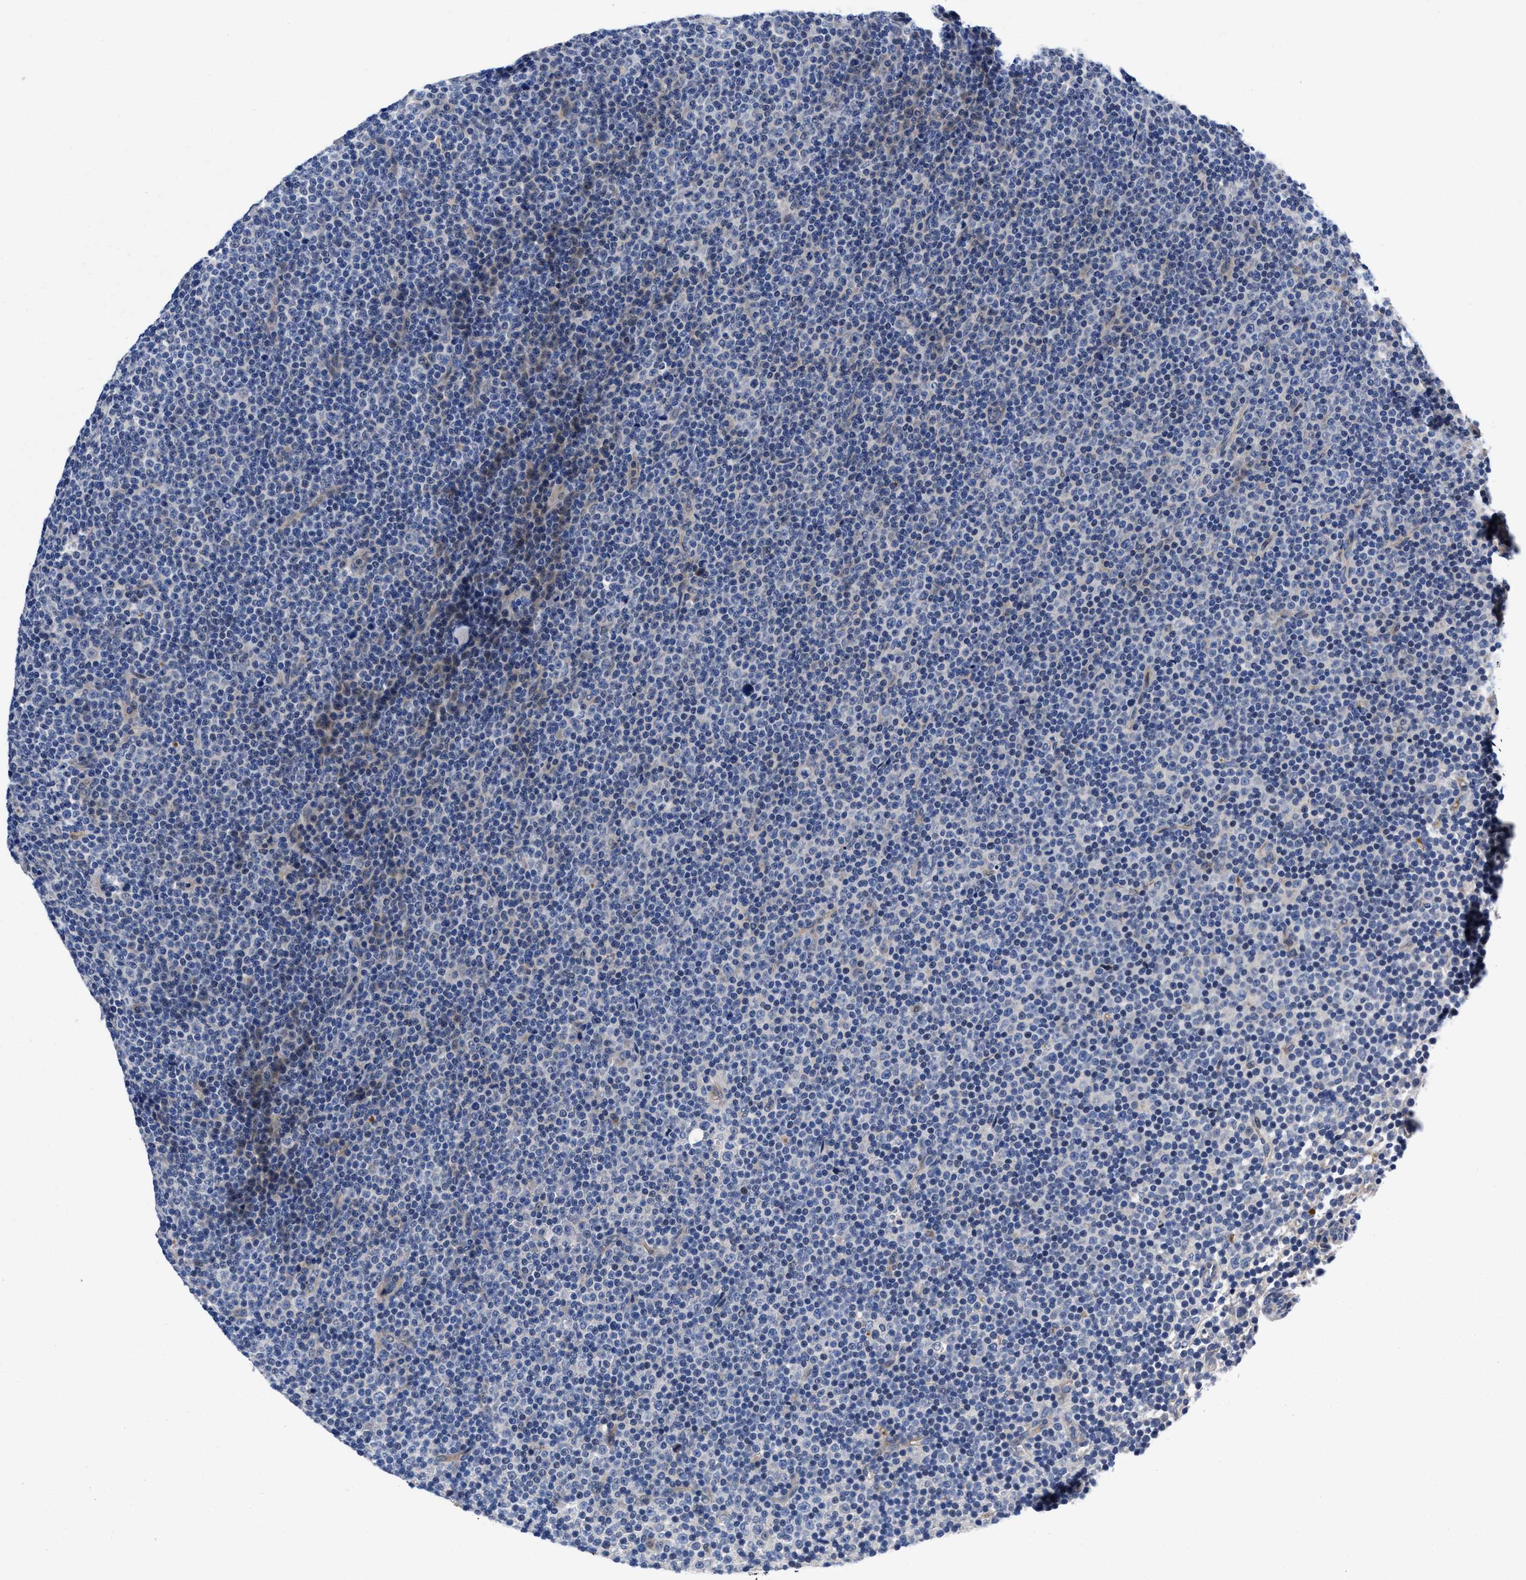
{"staining": {"intensity": "negative", "quantity": "none", "location": "none"}, "tissue": "lymphoma", "cell_type": "Tumor cells", "image_type": "cancer", "snomed": [{"axis": "morphology", "description": "Malignant lymphoma, non-Hodgkin's type, Low grade"}, {"axis": "topography", "description": "Lymph node"}], "caption": "High power microscopy histopathology image of an immunohistochemistry histopathology image of malignant lymphoma, non-Hodgkin's type (low-grade), revealing no significant staining in tumor cells. (Stains: DAB (3,3'-diaminobenzidine) IHC with hematoxylin counter stain, Microscopy: brightfield microscopy at high magnification).", "gene": "DHRS13", "patient": {"sex": "female", "age": 67}}